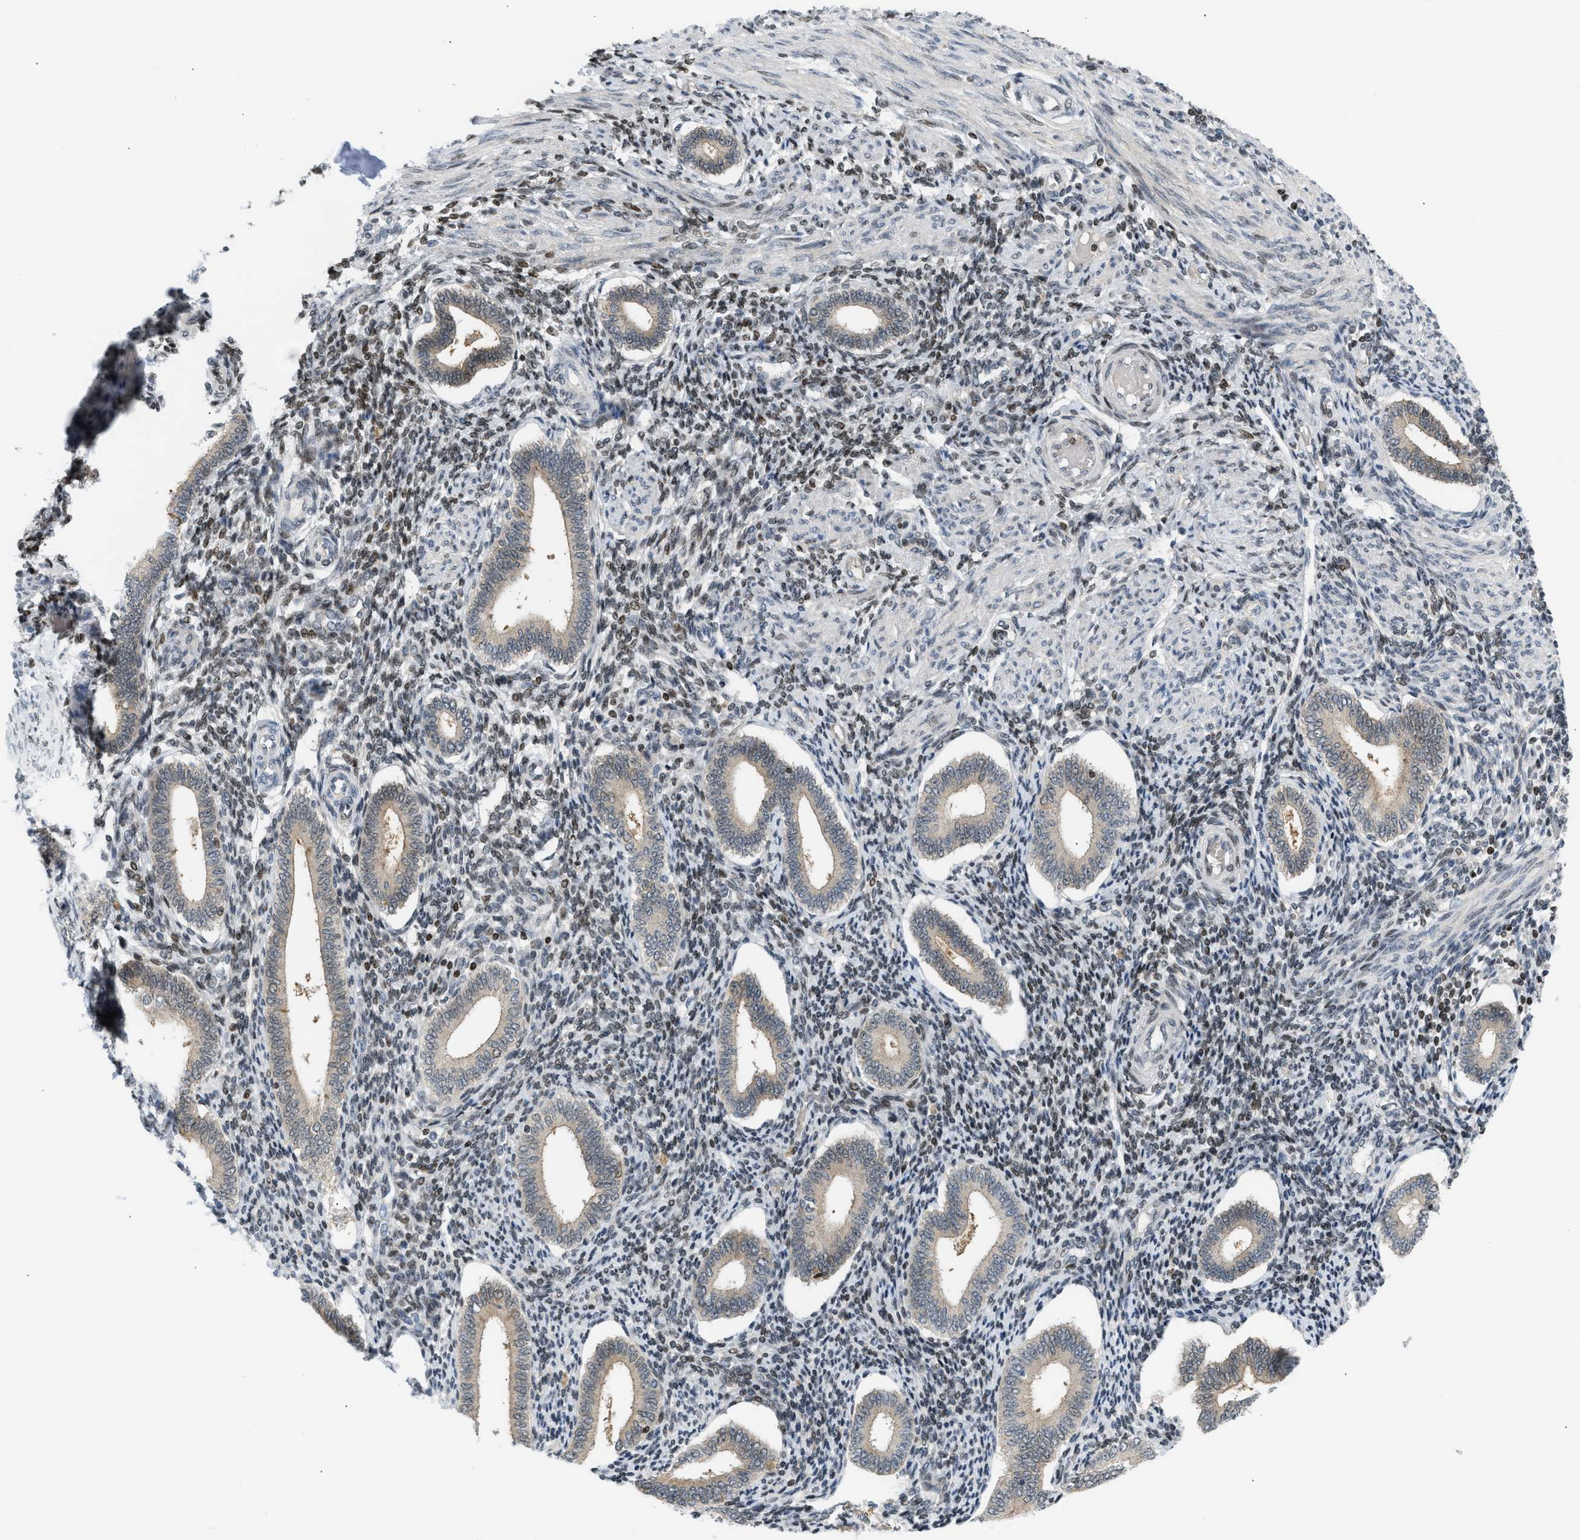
{"staining": {"intensity": "moderate", "quantity": "<25%", "location": "nuclear"}, "tissue": "endometrium", "cell_type": "Cells in endometrial stroma", "image_type": "normal", "snomed": [{"axis": "morphology", "description": "Normal tissue, NOS"}, {"axis": "topography", "description": "Endometrium"}], "caption": "Immunohistochemical staining of unremarkable endometrium exhibits <25% levels of moderate nuclear protein expression in about <25% of cells in endometrial stroma. (DAB (3,3'-diaminobenzidine) IHC with brightfield microscopy, high magnification).", "gene": "NPS", "patient": {"sex": "female", "age": 42}}